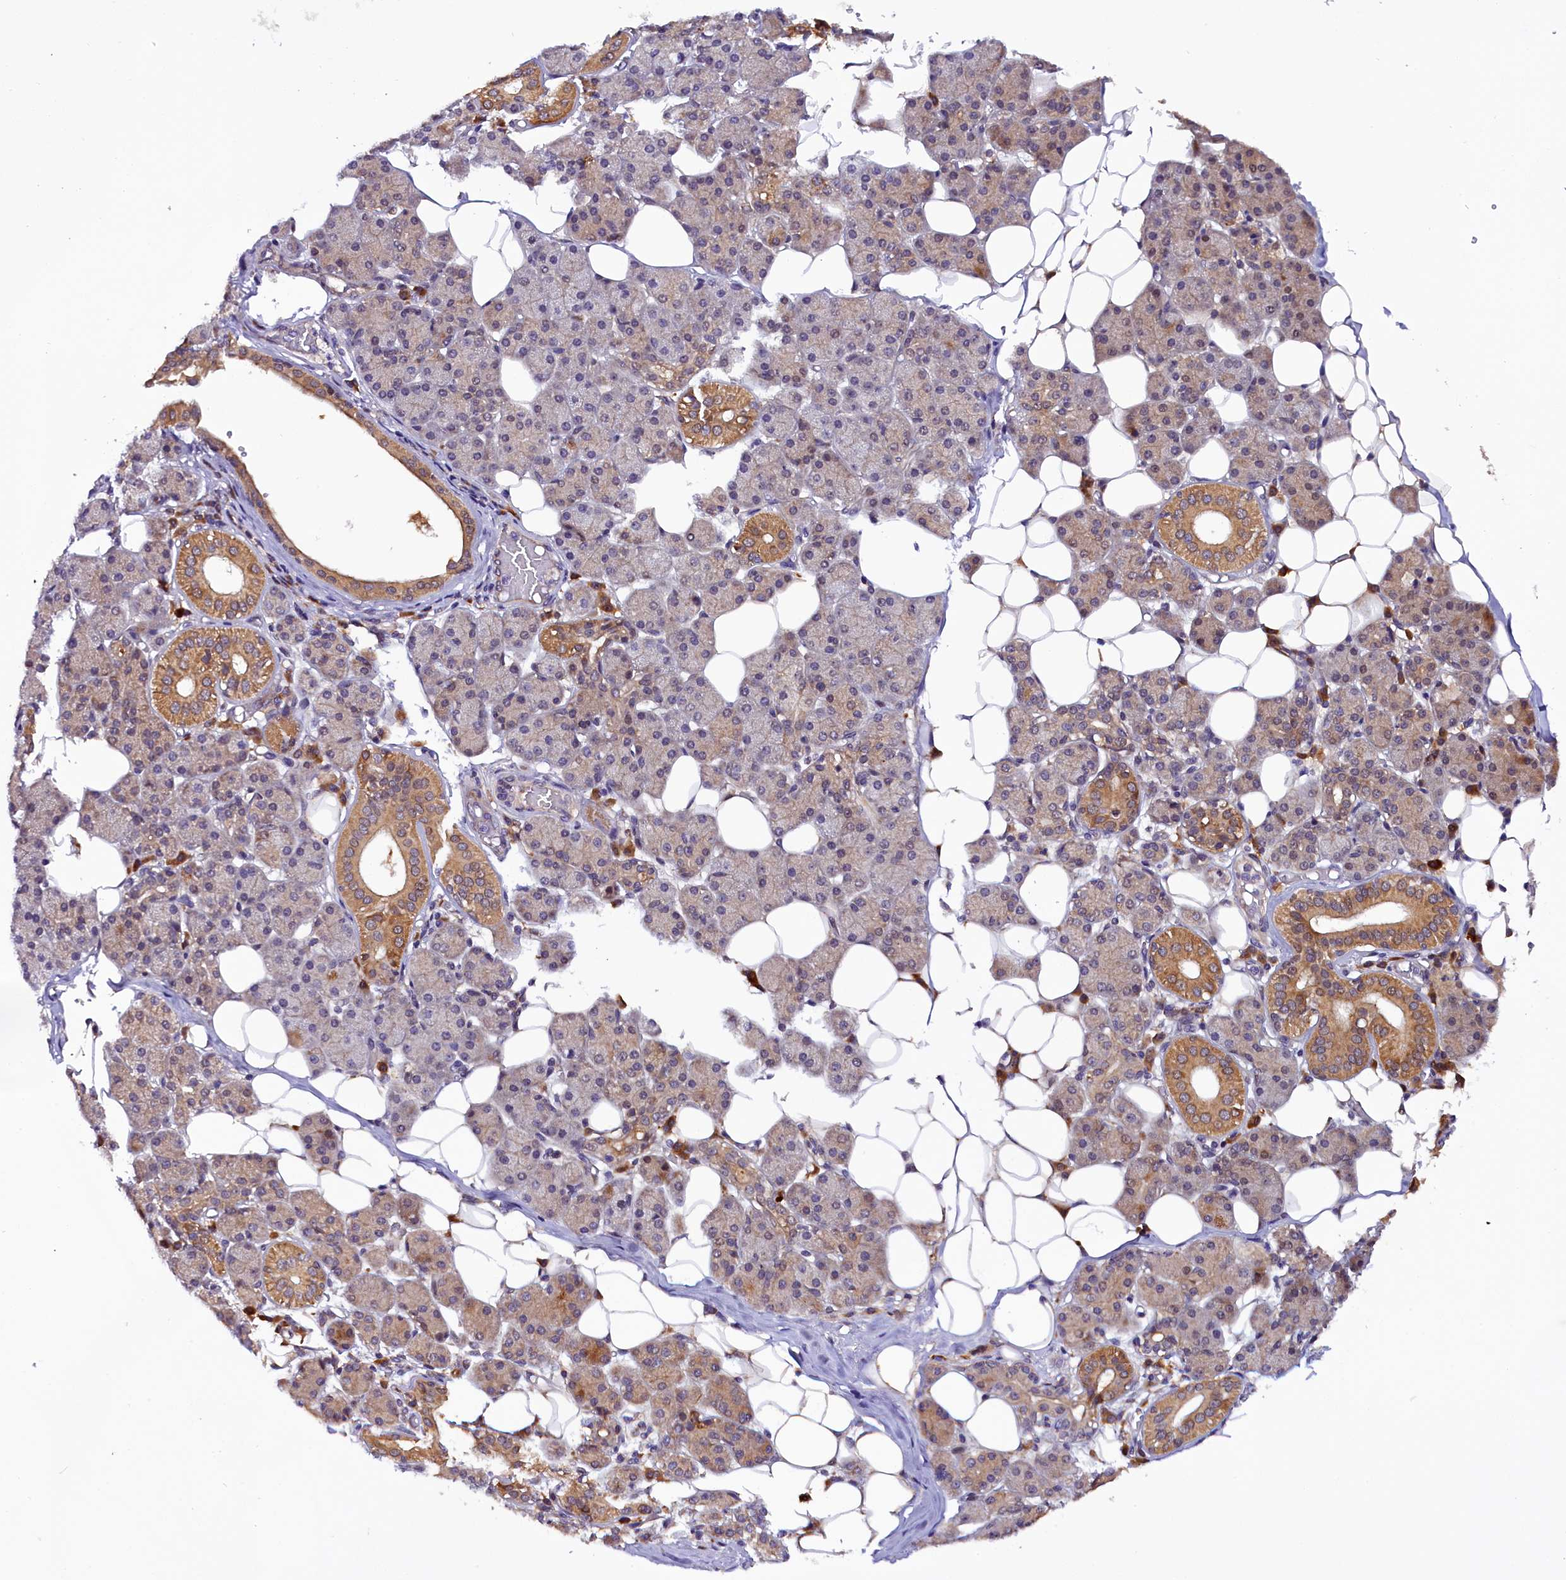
{"staining": {"intensity": "moderate", "quantity": "25%-75%", "location": "cytoplasmic/membranous"}, "tissue": "salivary gland", "cell_type": "Glandular cells", "image_type": "normal", "snomed": [{"axis": "morphology", "description": "Normal tissue, NOS"}, {"axis": "topography", "description": "Salivary gland"}], "caption": "A photomicrograph of salivary gland stained for a protein reveals moderate cytoplasmic/membranous brown staining in glandular cells.", "gene": "RPUSD2", "patient": {"sex": "female", "age": 33}}